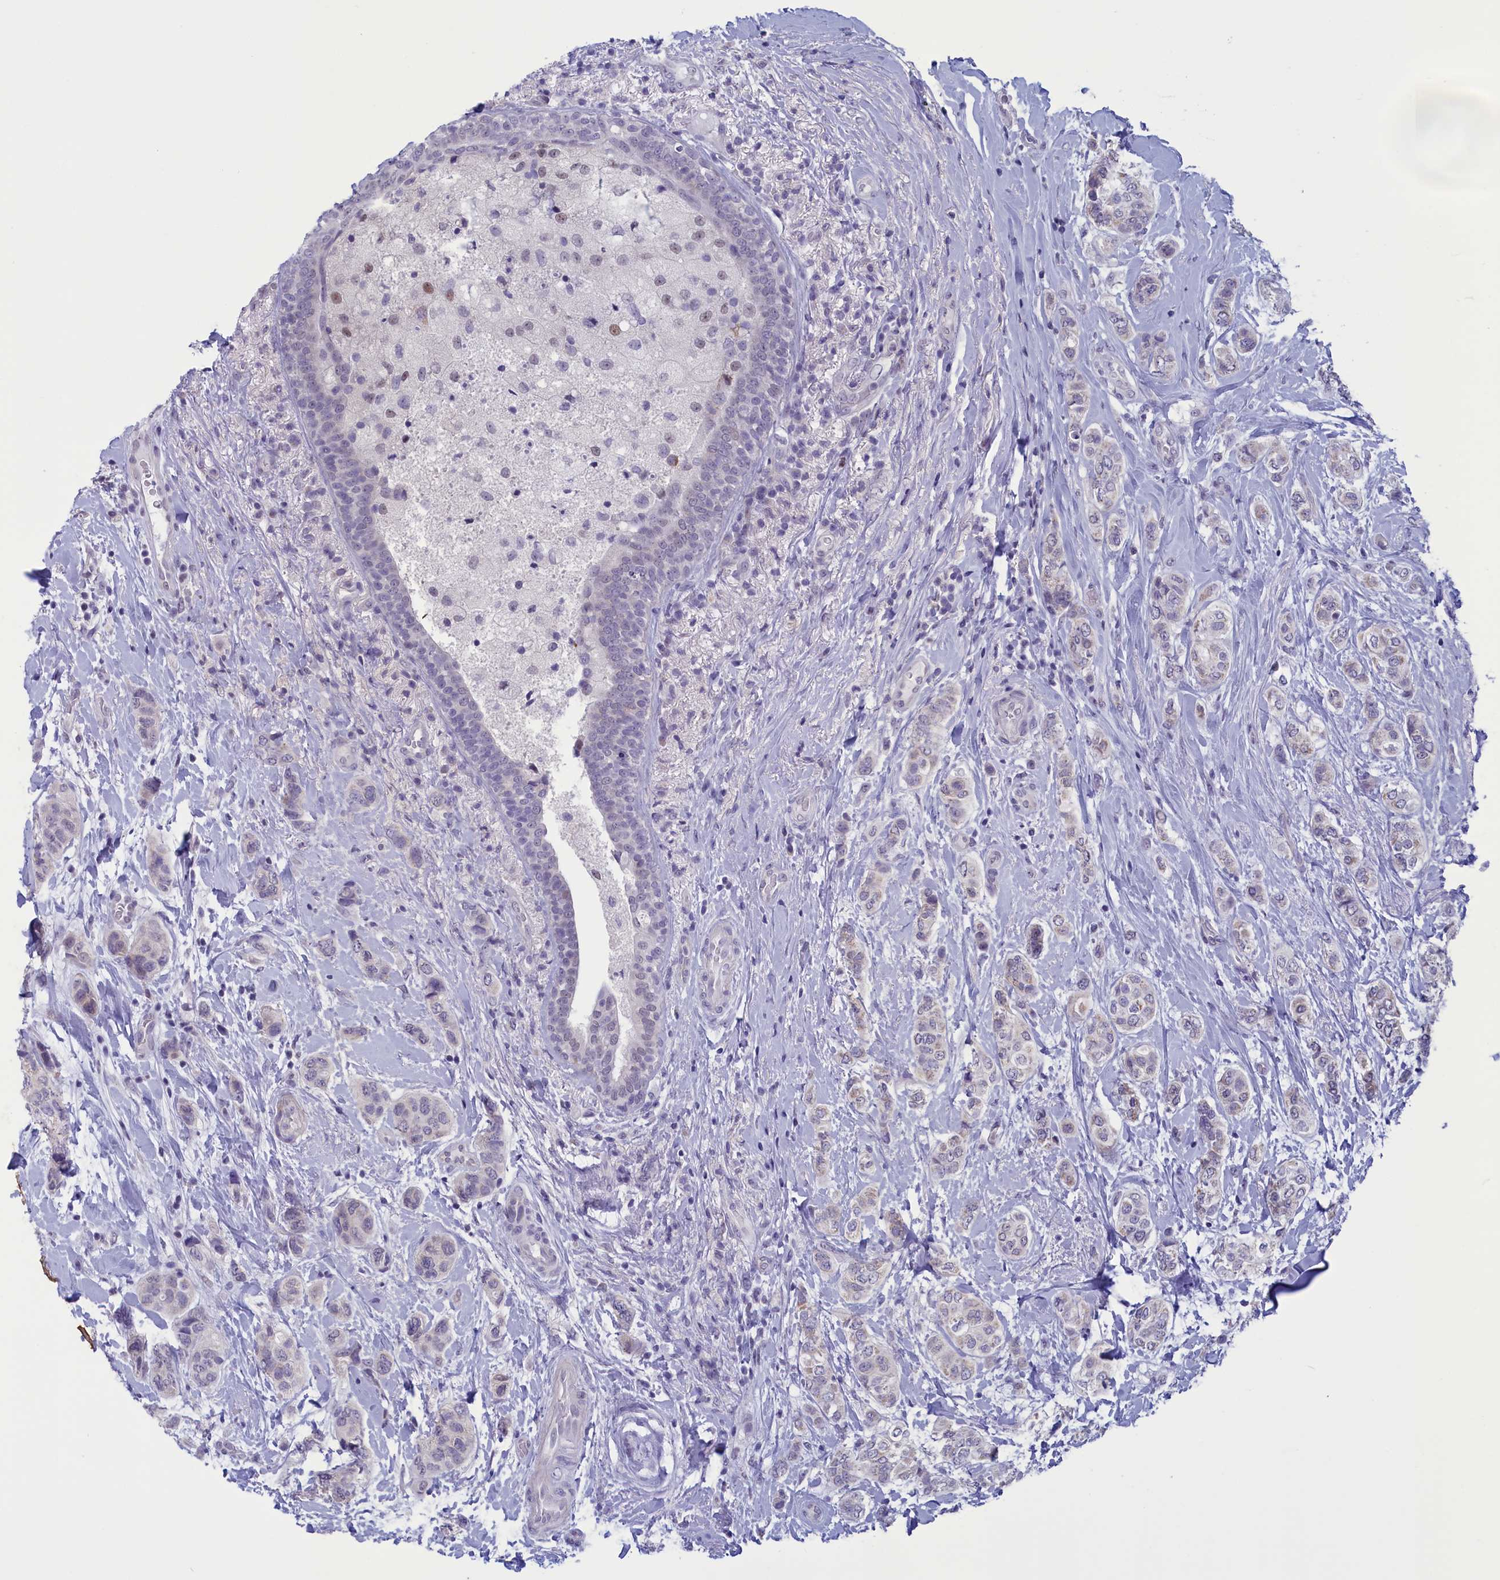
{"staining": {"intensity": "negative", "quantity": "none", "location": "none"}, "tissue": "breast cancer", "cell_type": "Tumor cells", "image_type": "cancer", "snomed": [{"axis": "morphology", "description": "Lobular carcinoma"}, {"axis": "topography", "description": "Breast"}], "caption": "The immunohistochemistry micrograph has no significant positivity in tumor cells of breast cancer tissue. (Stains: DAB (3,3'-diaminobenzidine) immunohistochemistry with hematoxylin counter stain, Microscopy: brightfield microscopy at high magnification).", "gene": "ELOA2", "patient": {"sex": "female", "age": 51}}